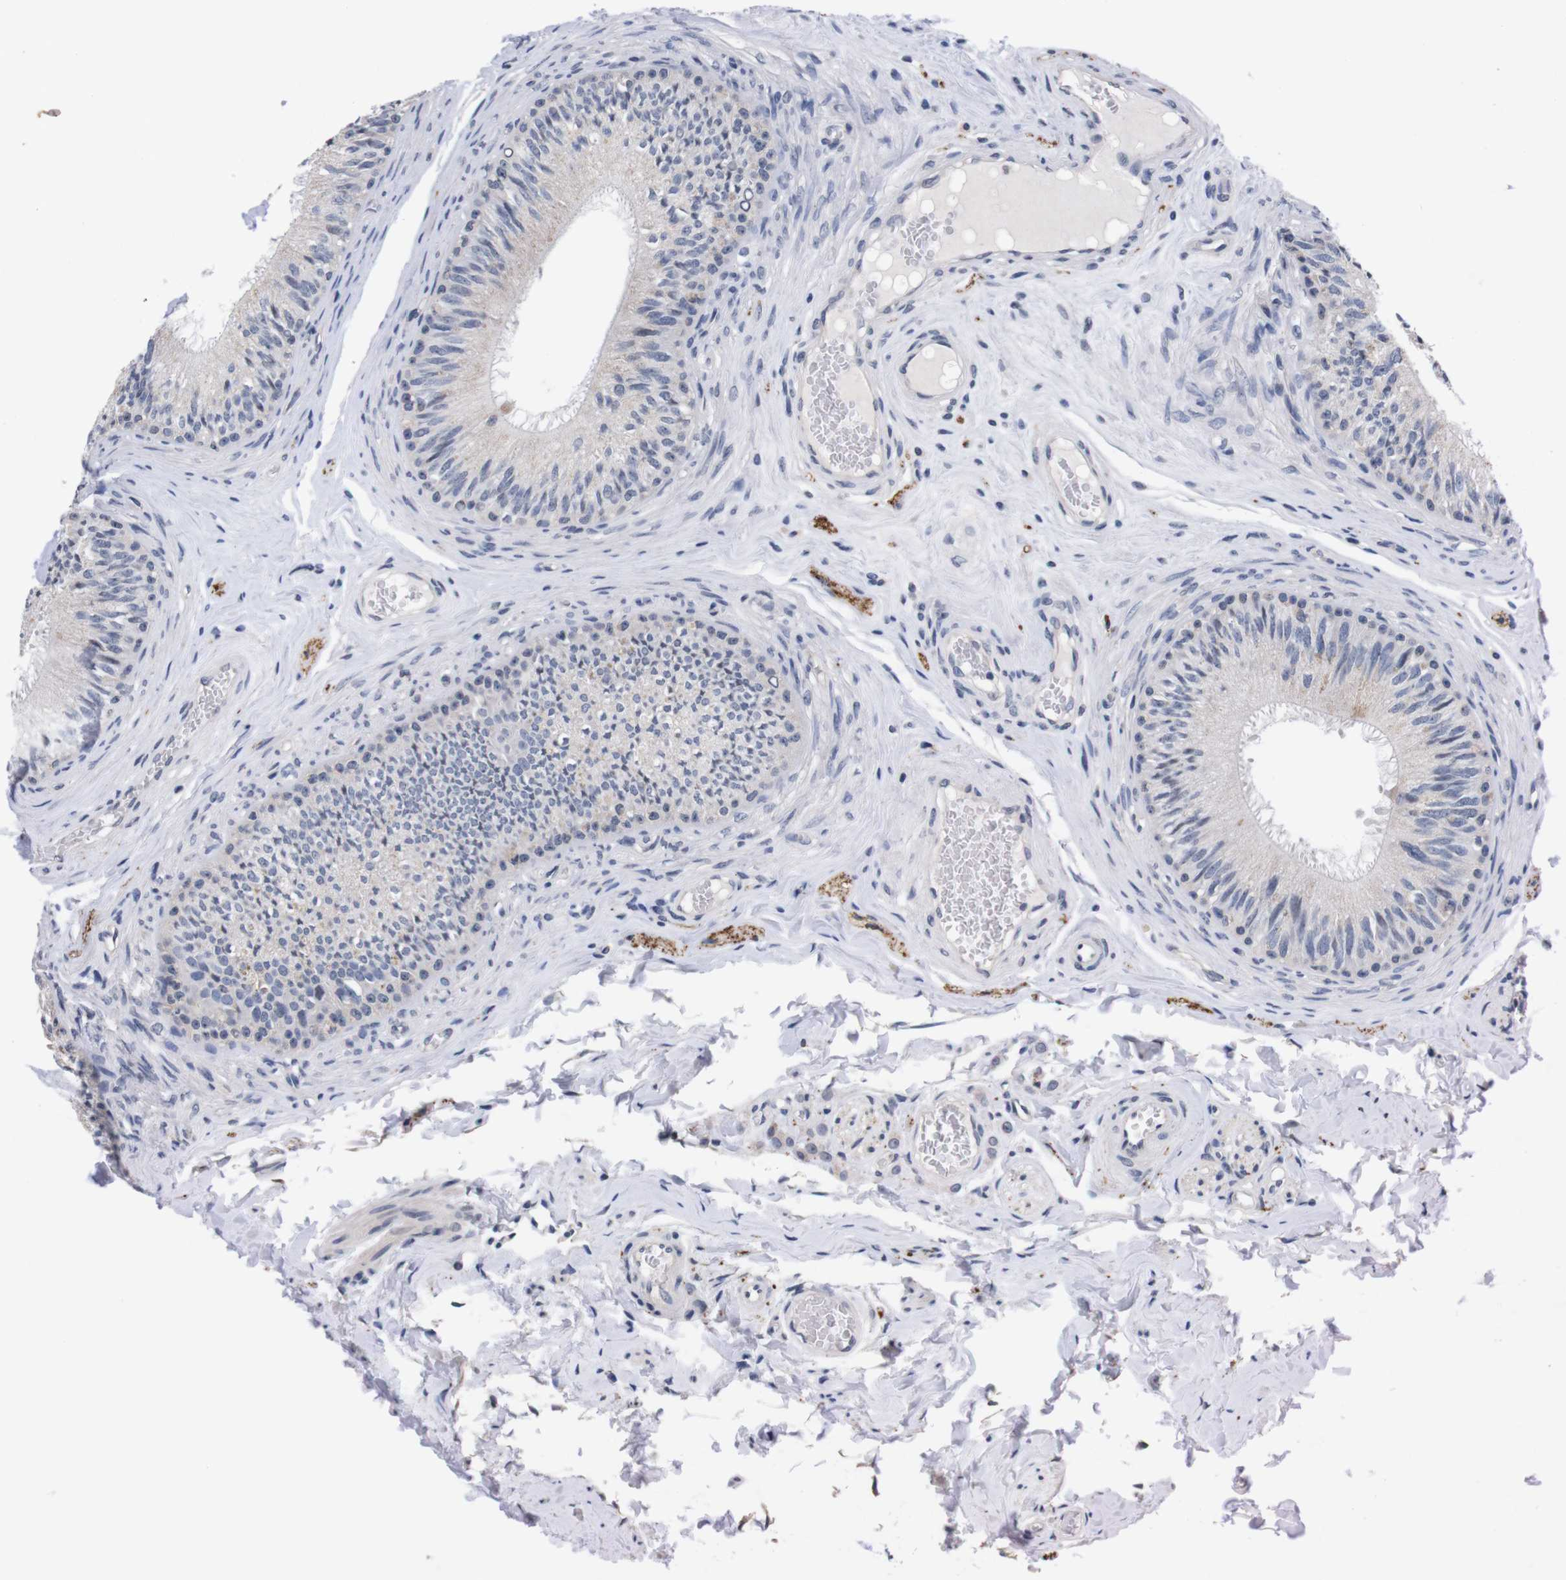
{"staining": {"intensity": "moderate", "quantity": "<25%", "location": "cytoplasmic/membranous"}, "tissue": "epididymis", "cell_type": "Glandular cells", "image_type": "normal", "snomed": [{"axis": "morphology", "description": "Normal tissue, NOS"}, {"axis": "topography", "description": "Testis"}, {"axis": "topography", "description": "Epididymis"}], "caption": "Immunohistochemistry (DAB) staining of unremarkable epididymis demonstrates moderate cytoplasmic/membranous protein positivity in about <25% of glandular cells.", "gene": "TNFRSF21", "patient": {"sex": "male", "age": 36}}